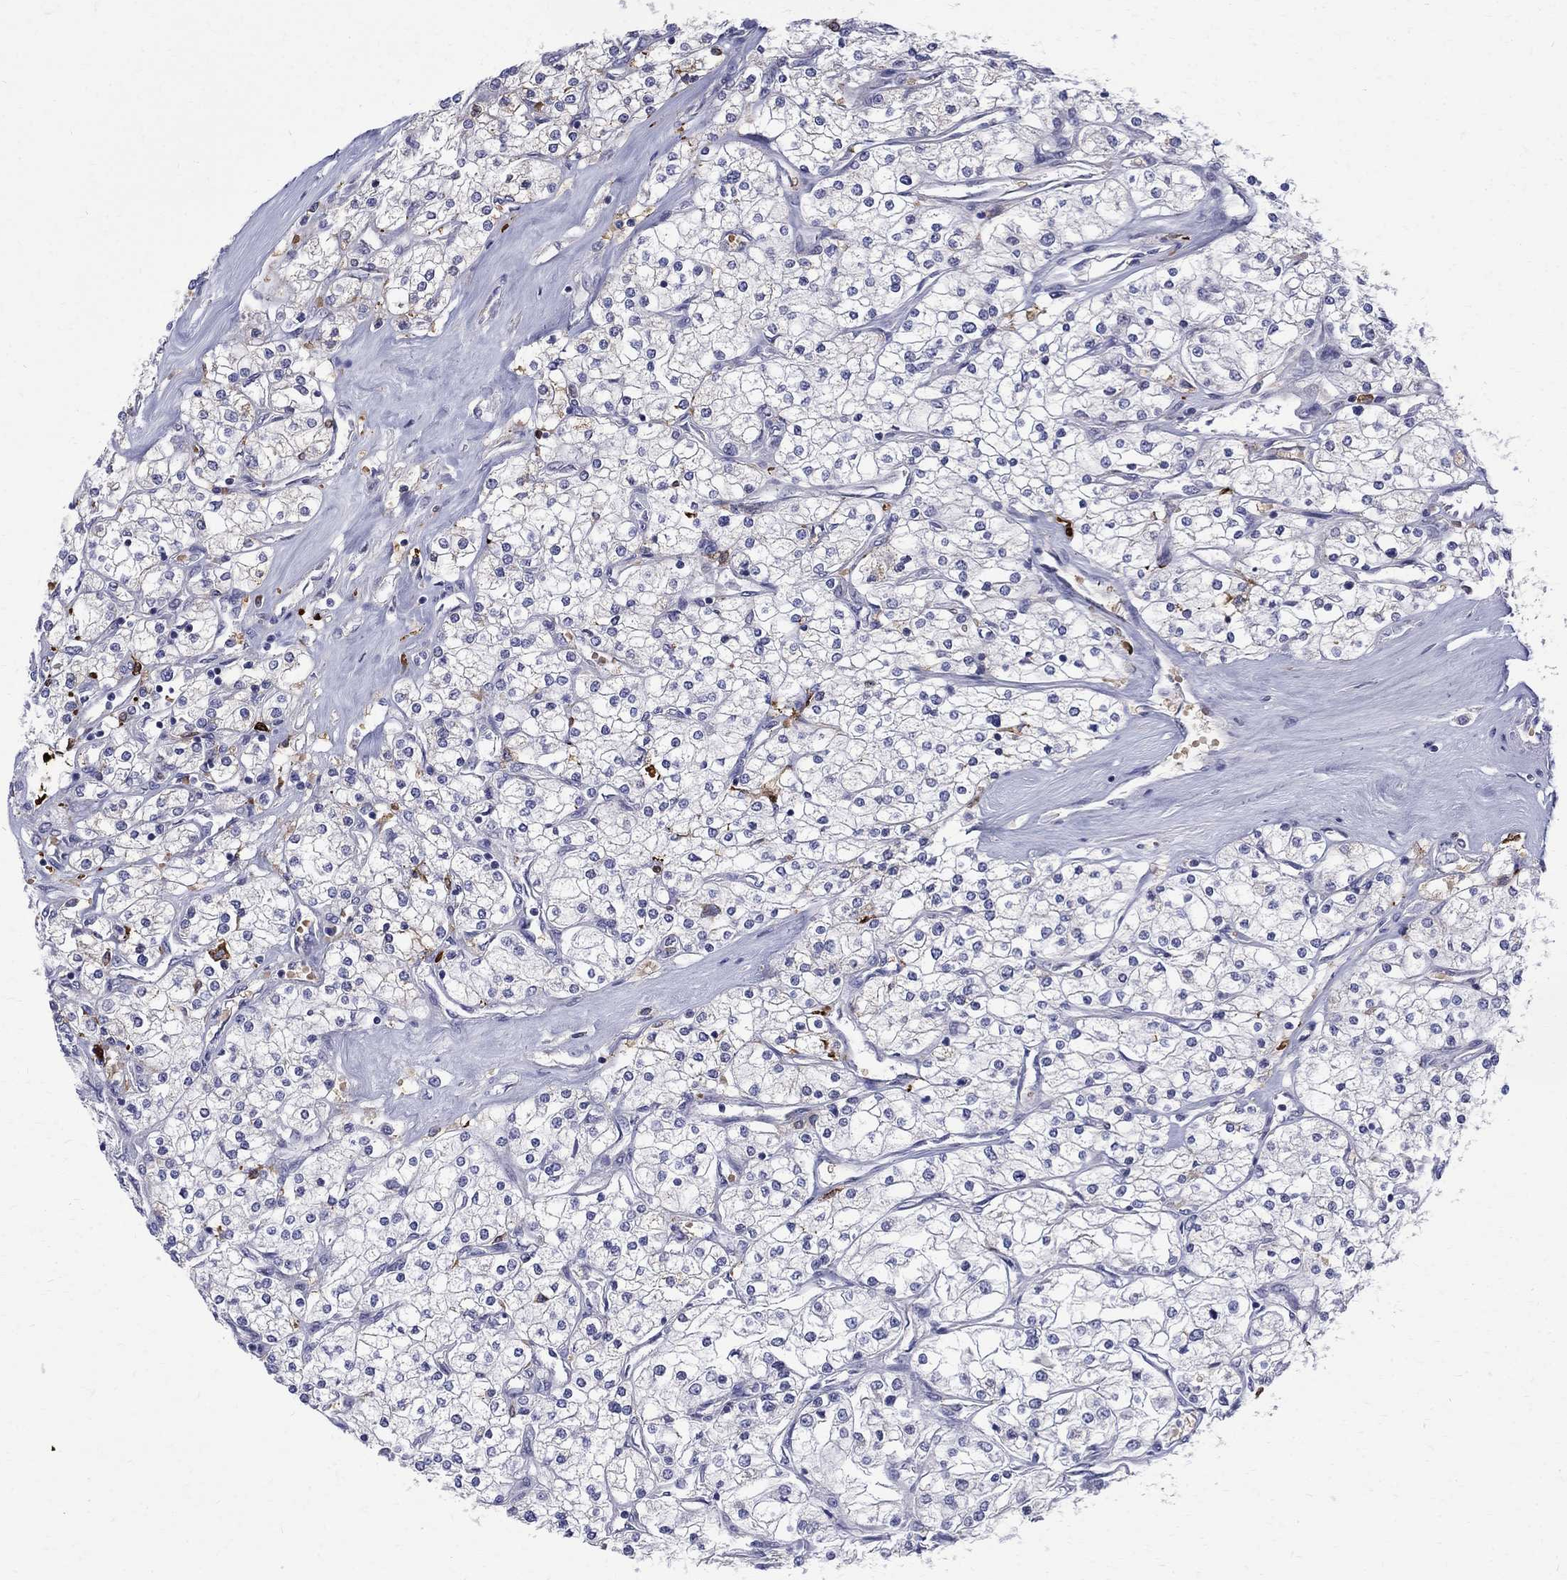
{"staining": {"intensity": "negative", "quantity": "none", "location": "none"}, "tissue": "renal cancer", "cell_type": "Tumor cells", "image_type": "cancer", "snomed": [{"axis": "morphology", "description": "Adenocarcinoma, NOS"}, {"axis": "topography", "description": "Kidney"}], "caption": "Immunohistochemistry (IHC) micrograph of neoplastic tissue: renal cancer (adenocarcinoma) stained with DAB (3,3'-diaminobenzidine) shows no significant protein positivity in tumor cells. (DAB (3,3'-diaminobenzidine) immunohistochemistry, high magnification).", "gene": "AGER", "patient": {"sex": "male", "age": 80}}